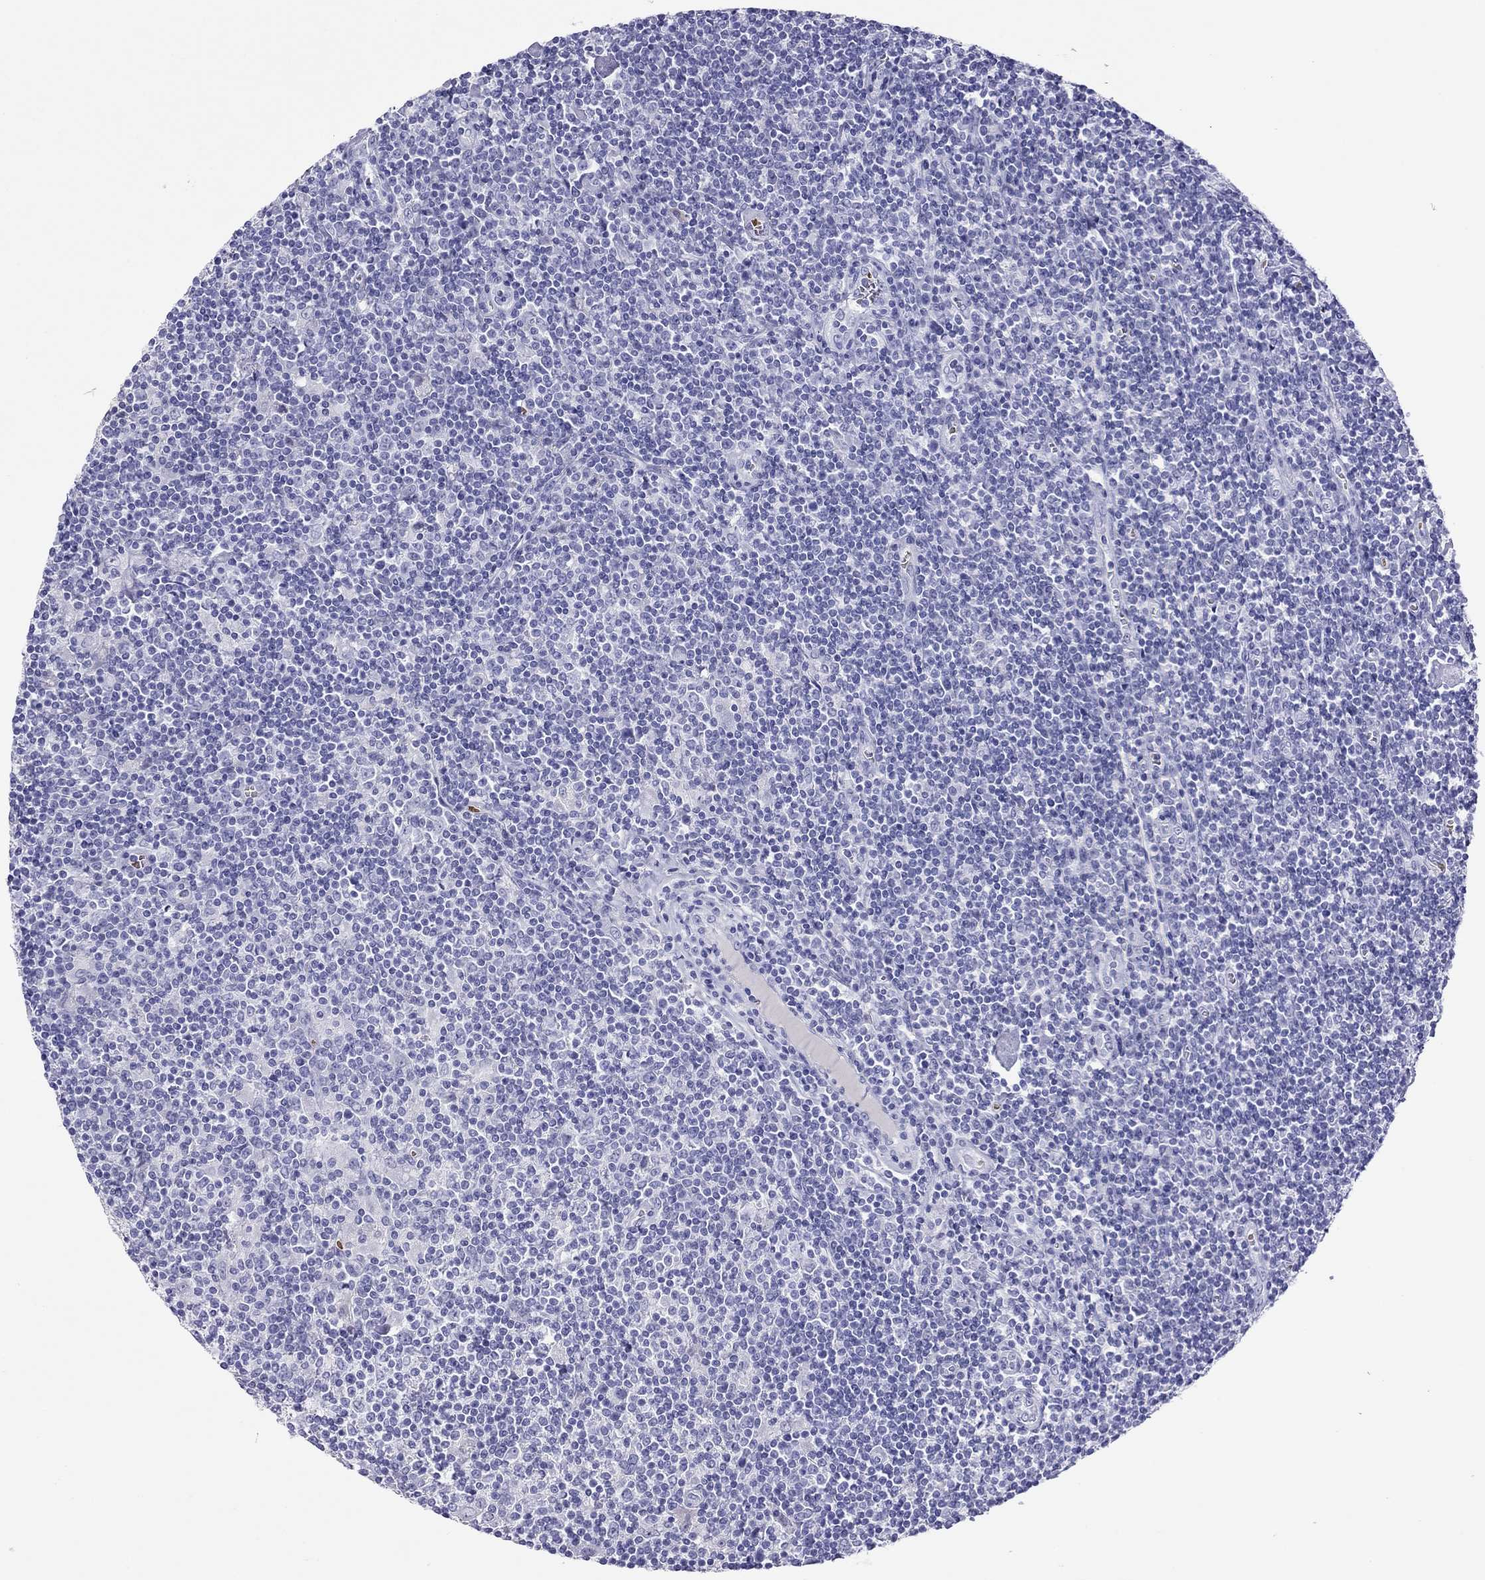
{"staining": {"intensity": "negative", "quantity": "none", "location": "none"}, "tissue": "lymphoma", "cell_type": "Tumor cells", "image_type": "cancer", "snomed": [{"axis": "morphology", "description": "Hodgkin's disease, NOS"}, {"axis": "topography", "description": "Lymph node"}], "caption": "An IHC histopathology image of Hodgkin's disease is shown. There is no staining in tumor cells of Hodgkin's disease.", "gene": "PTPRN", "patient": {"sex": "male", "age": 40}}